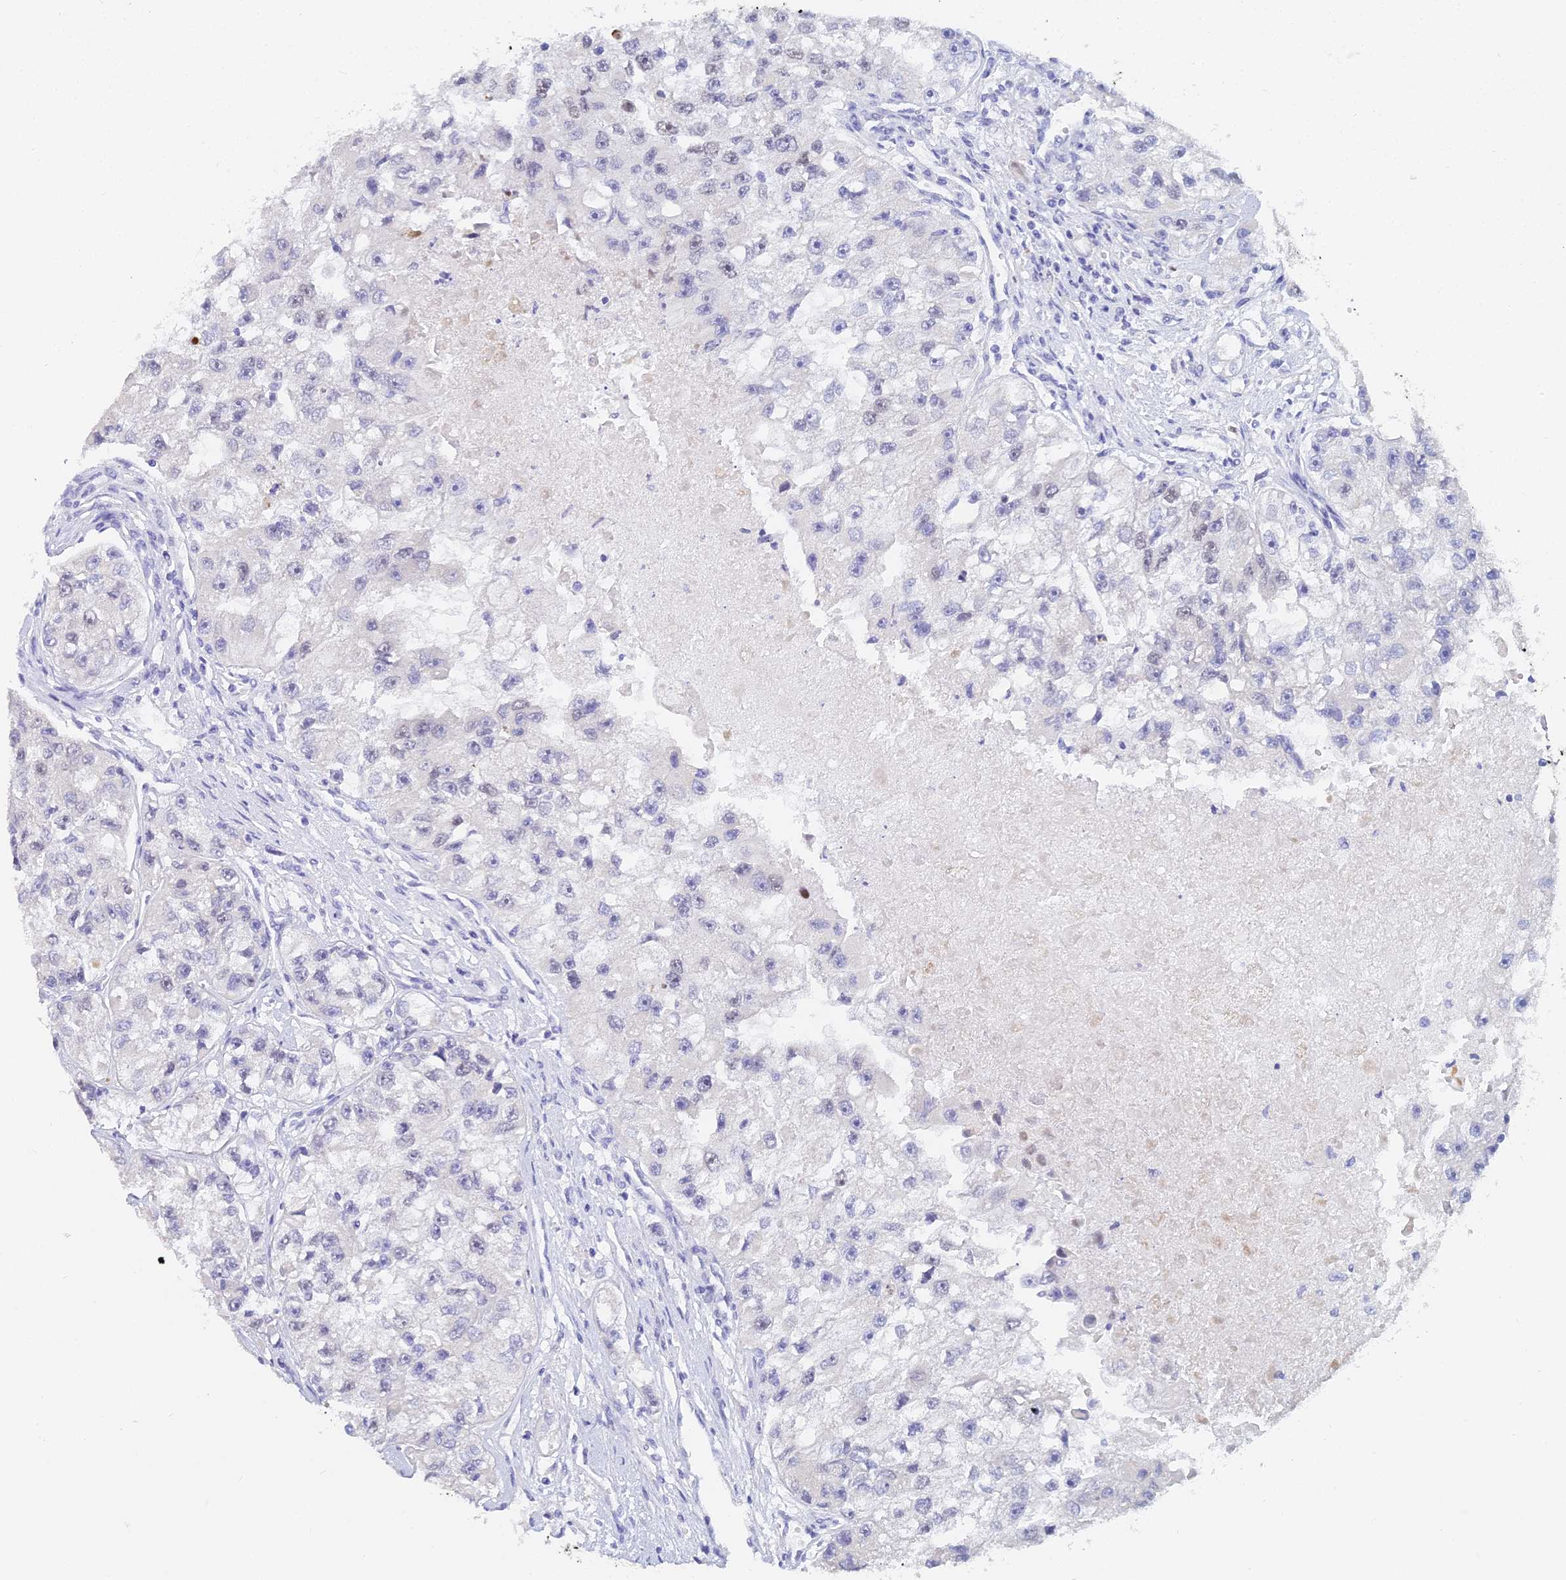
{"staining": {"intensity": "negative", "quantity": "none", "location": "none"}, "tissue": "renal cancer", "cell_type": "Tumor cells", "image_type": "cancer", "snomed": [{"axis": "morphology", "description": "Adenocarcinoma, NOS"}, {"axis": "topography", "description": "Kidney"}], "caption": "Histopathology image shows no significant protein expression in tumor cells of adenocarcinoma (renal).", "gene": "MCM2", "patient": {"sex": "male", "age": 63}}